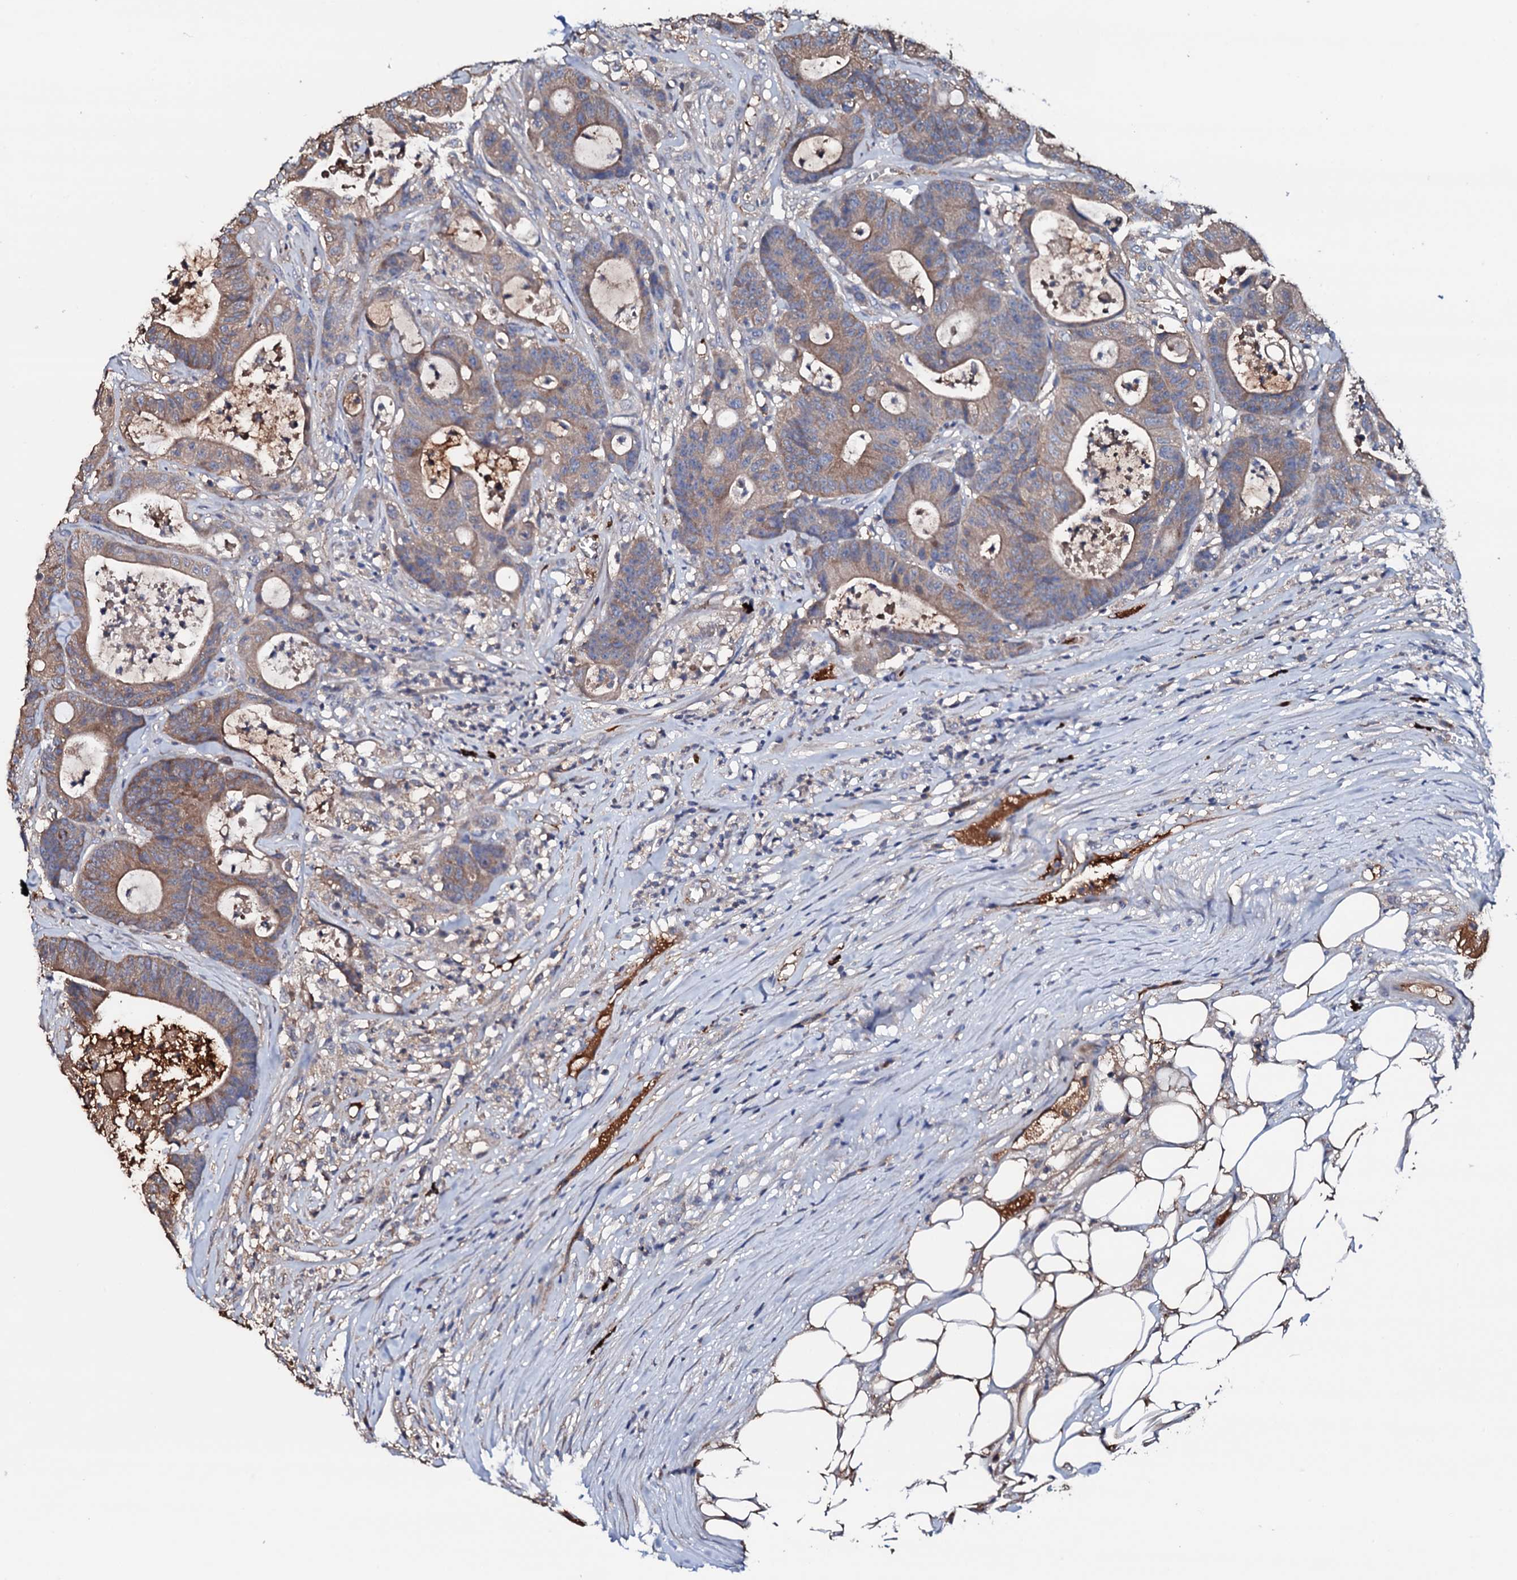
{"staining": {"intensity": "moderate", "quantity": ">75%", "location": "cytoplasmic/membranous"}, "tissue": "colorectal cancer", "cell_type": "Tumor cells", "image_type": "cancer", "snomed": [{"axis": "morphology", "description": "Adenocarcinoma, NOS"}, {"axis": "topography", "description": "Colon"}], "caption": "IHC photomicrograph of neoplastic tissue: human colorectal adenocarcinoma stained using immunohistochemistry displays medium levels of moderate protein expression localized specifically in the cytoplasmic/membranous of tumor cells, appearing as a cytoplasmic/membranous brown color.", "gene": "TCAF2", "patient": {"sex": "female", "age": 84}}